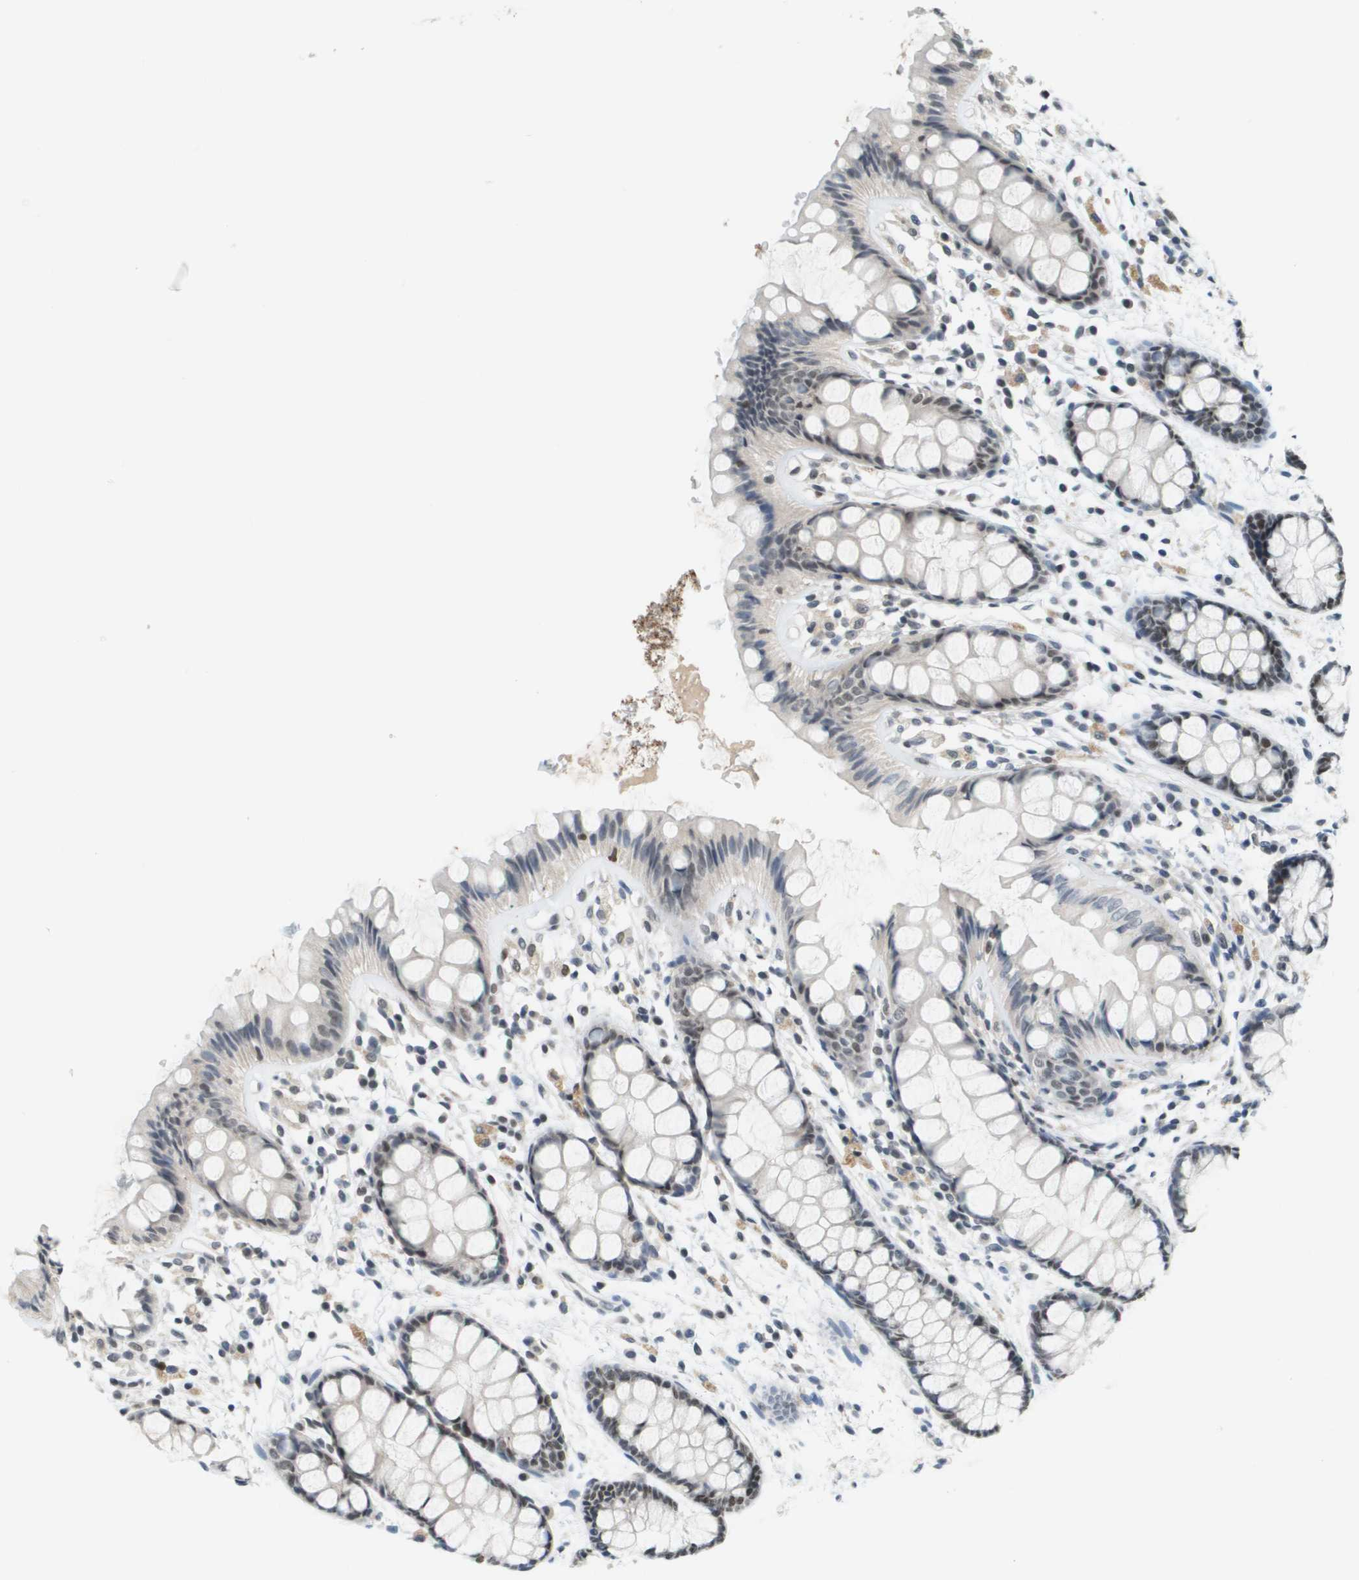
{"staining": {"intensity": "moderate", "quantity": "25%-75%", "location": "nuclear"}, "tissue": "rectum", "cell_type": "Glandular cells", "image_type": "normal", "snomed": [{"axis": "morphology", "description": "Normal tissue, NOS"}, {"axis": "topography", "description": "Rectum"}], "caption": "Immunohistochemistry (IHC) of normal human rectum reveals medium levels of moderate nuclear staining in about 25%-75% of glandular cells. Ihc stains the protein in brown and the nuclei are stained blue.", "gene": "CBX5", "patient": {"sex": "female", "age": 66}}